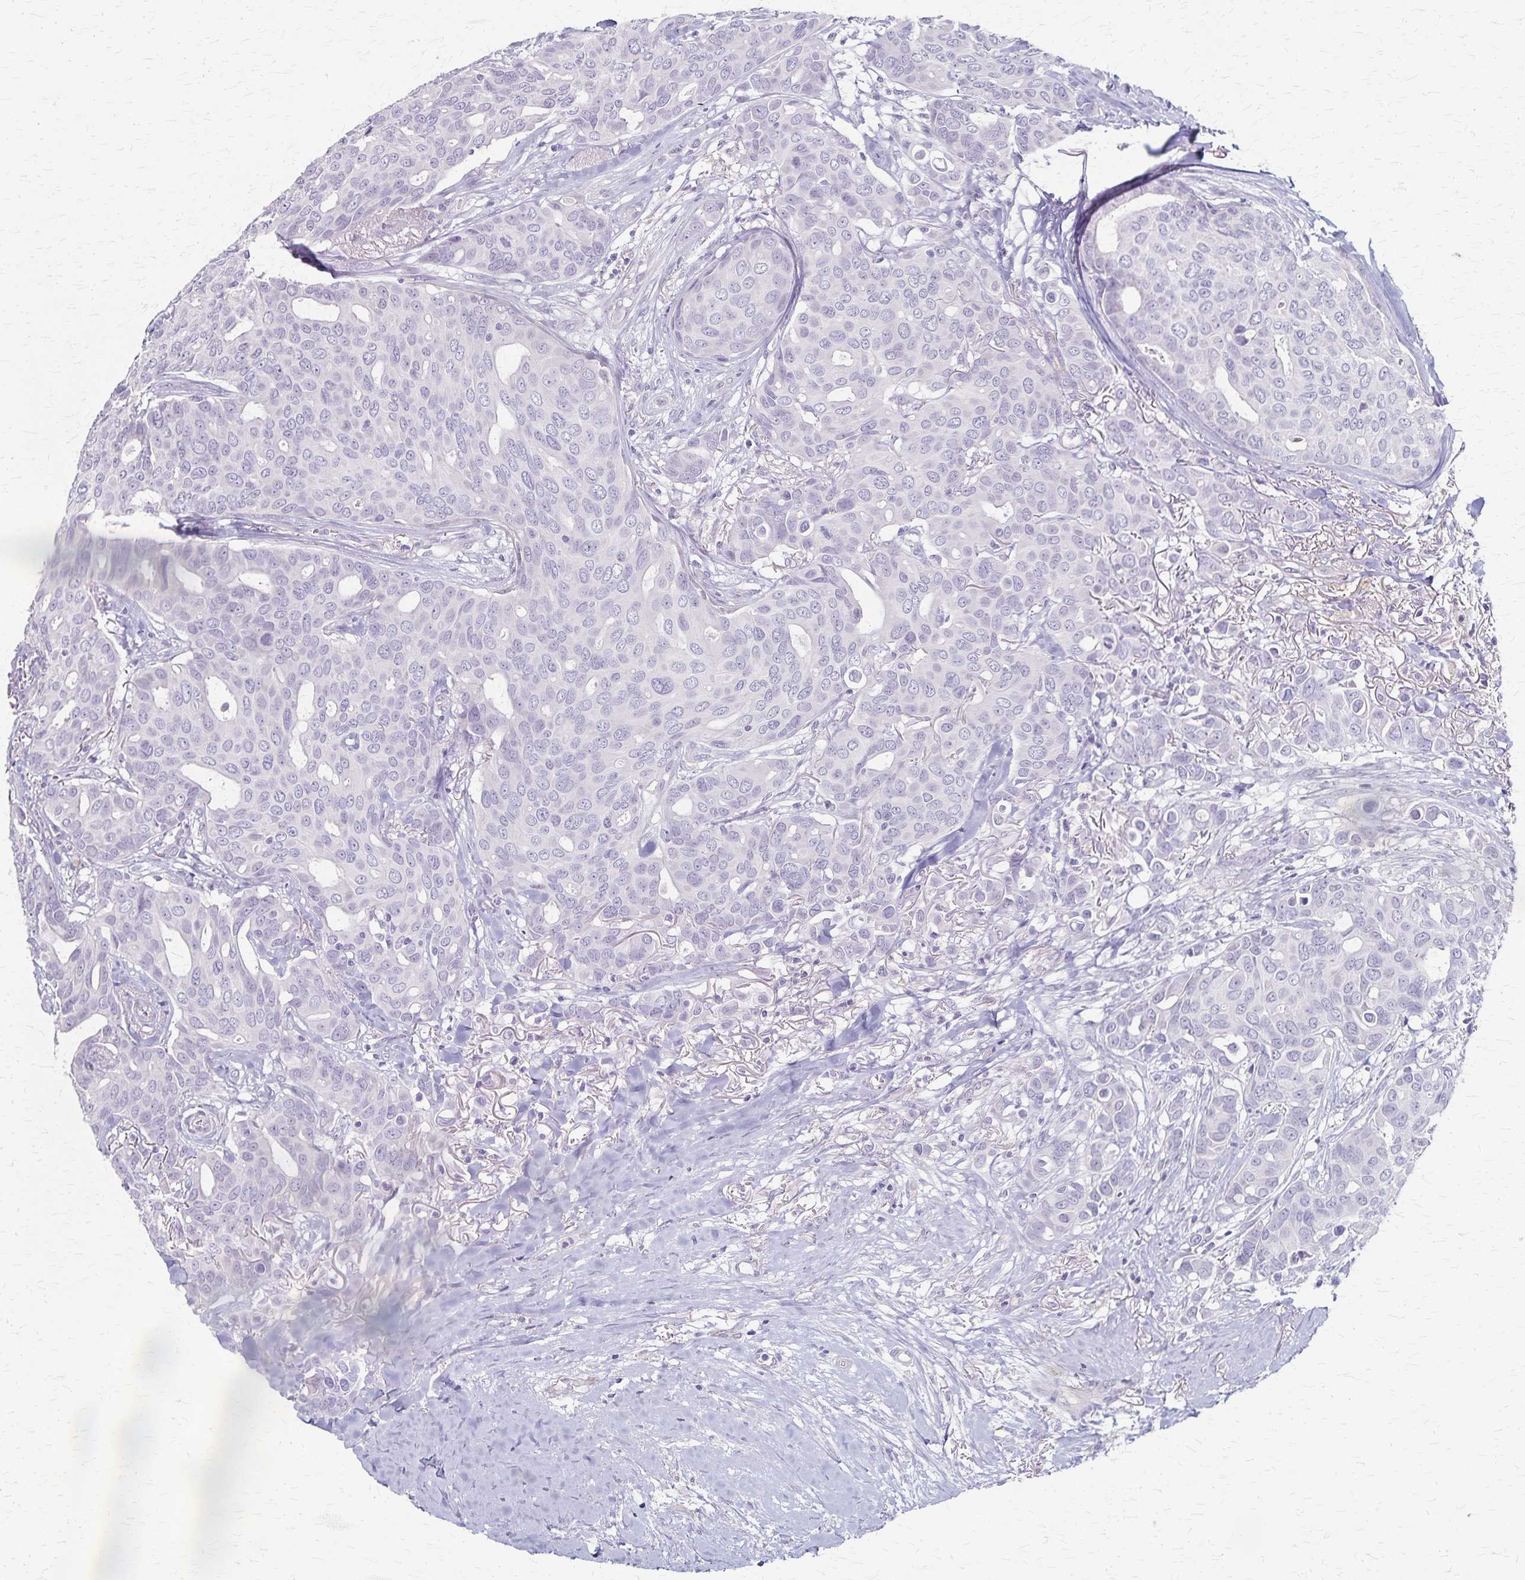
{"staining": {"intensity": "negative", "quantity": "none", "location": "none"}, "tissue": "breast cancer", "cell_type": "Tumor cells", "image_type": "cancer", "snomed": [{"axis": "morphology", "description": "Duct carcinoma"}, {"axis": "topography", "description": "Breast"}], "caption": "This histopathology image is of infiltrating ductal carcinoma (breast) stained with immunohistochemistry (IHC) to label a protein in brown with the nuclei are counter-stained blue. There is no positivity in tumor cells.", "gene": "RASL10B", "patient": {"sex": "female", "age": 54}}